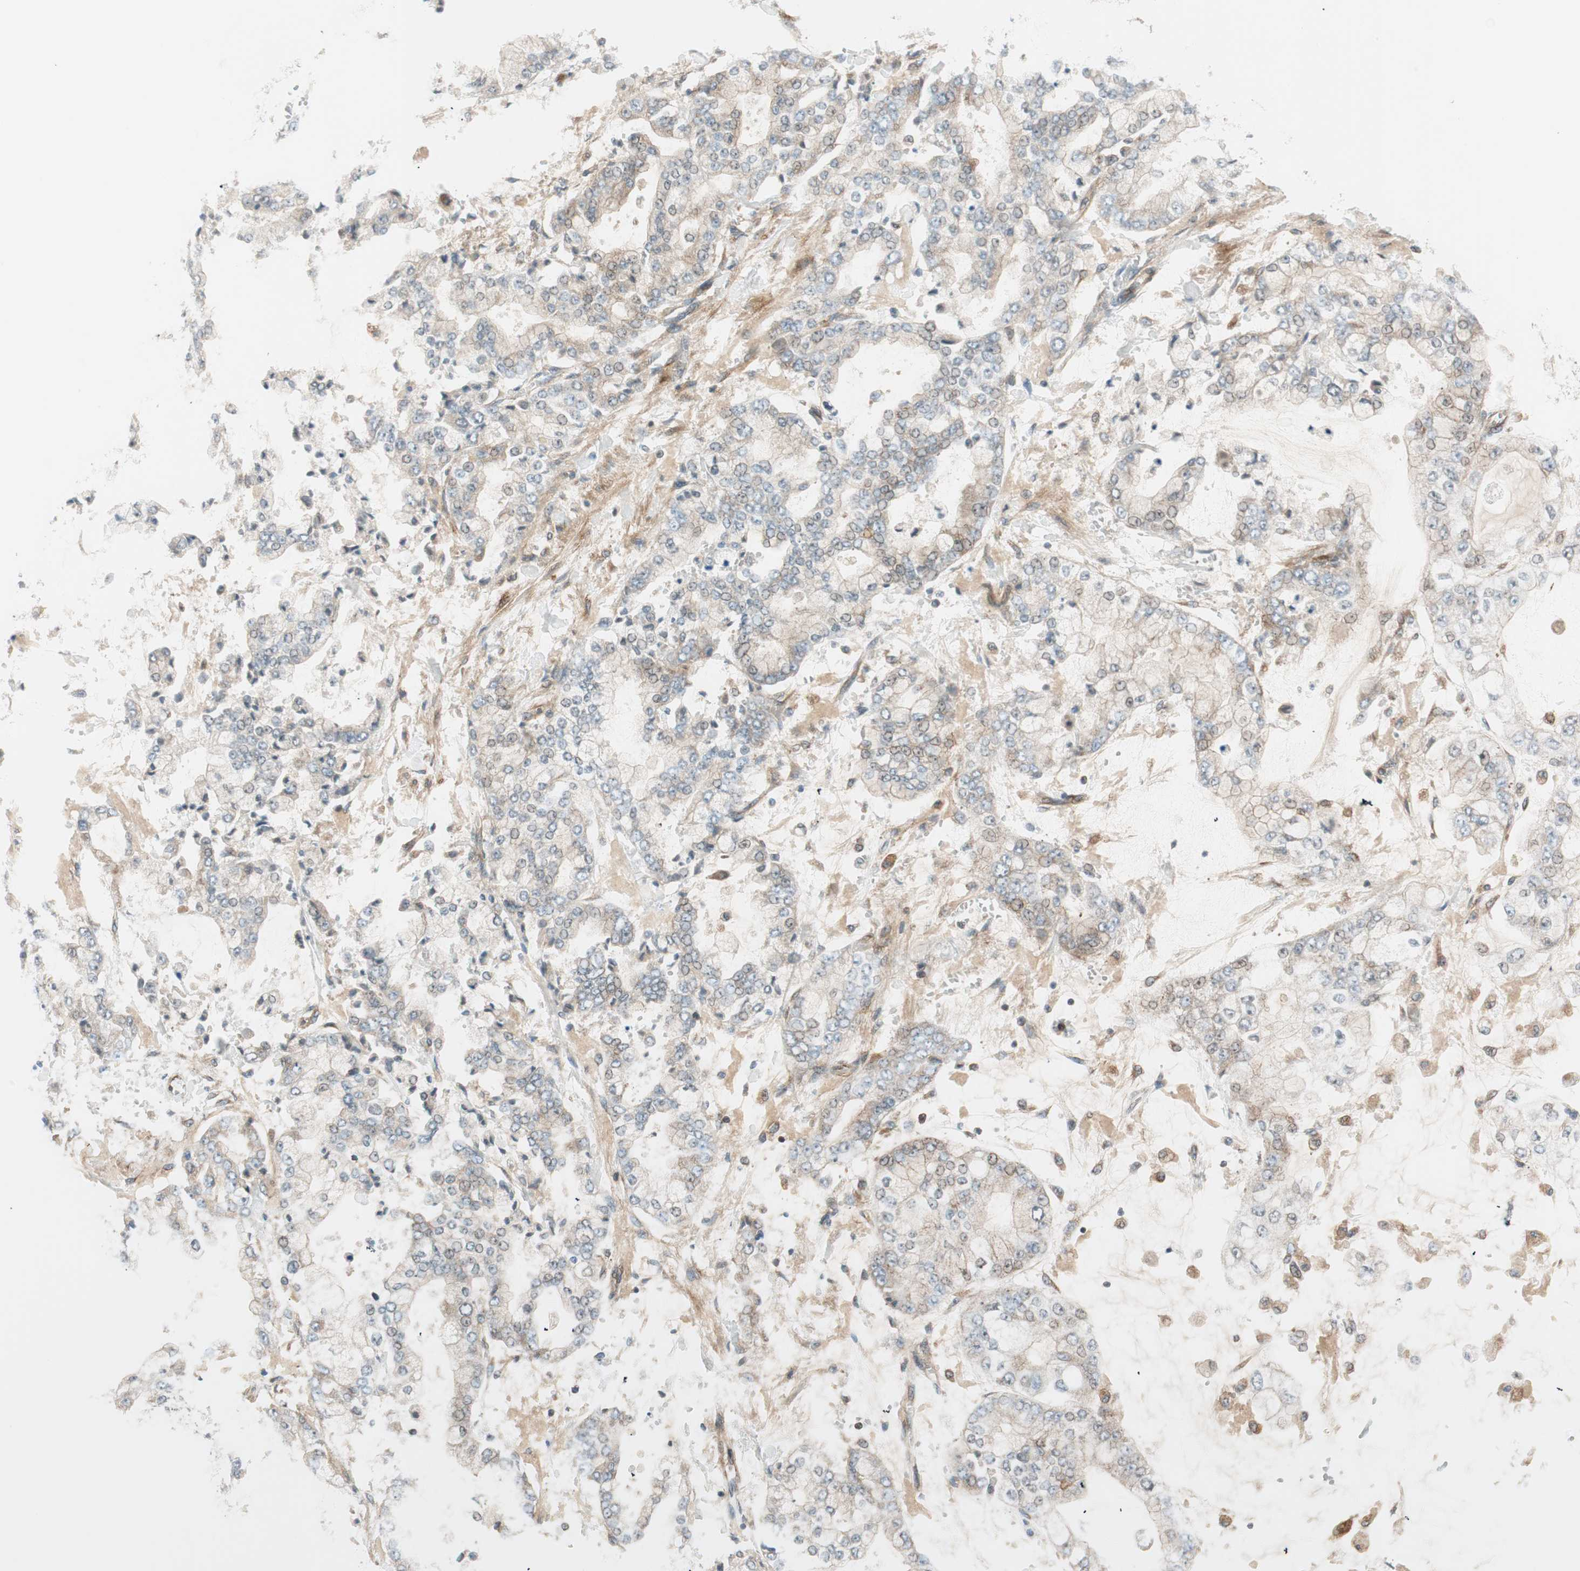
{"staining": {"intensity": "weak", "quantity": ">75%", "location": "cytoplasmic/membranous"}, "tissue": "stomach cancer", "cell_type": "Tumor cells", "image_type": "cancer", "snomed": [{"axis": "morphology", "description": "Adenocarcinoma, NOS"}, {"axis": "topography", "description": "Stomach"}], "caption": "Human adenocarcinoma (stomach) stained for a protein (brown) shows weak cytoplasmic/membranous positive staining in approximately >75% of tumor cells.", "gene": "ABI1", "patient": {"sex": "male", "age": 76}}